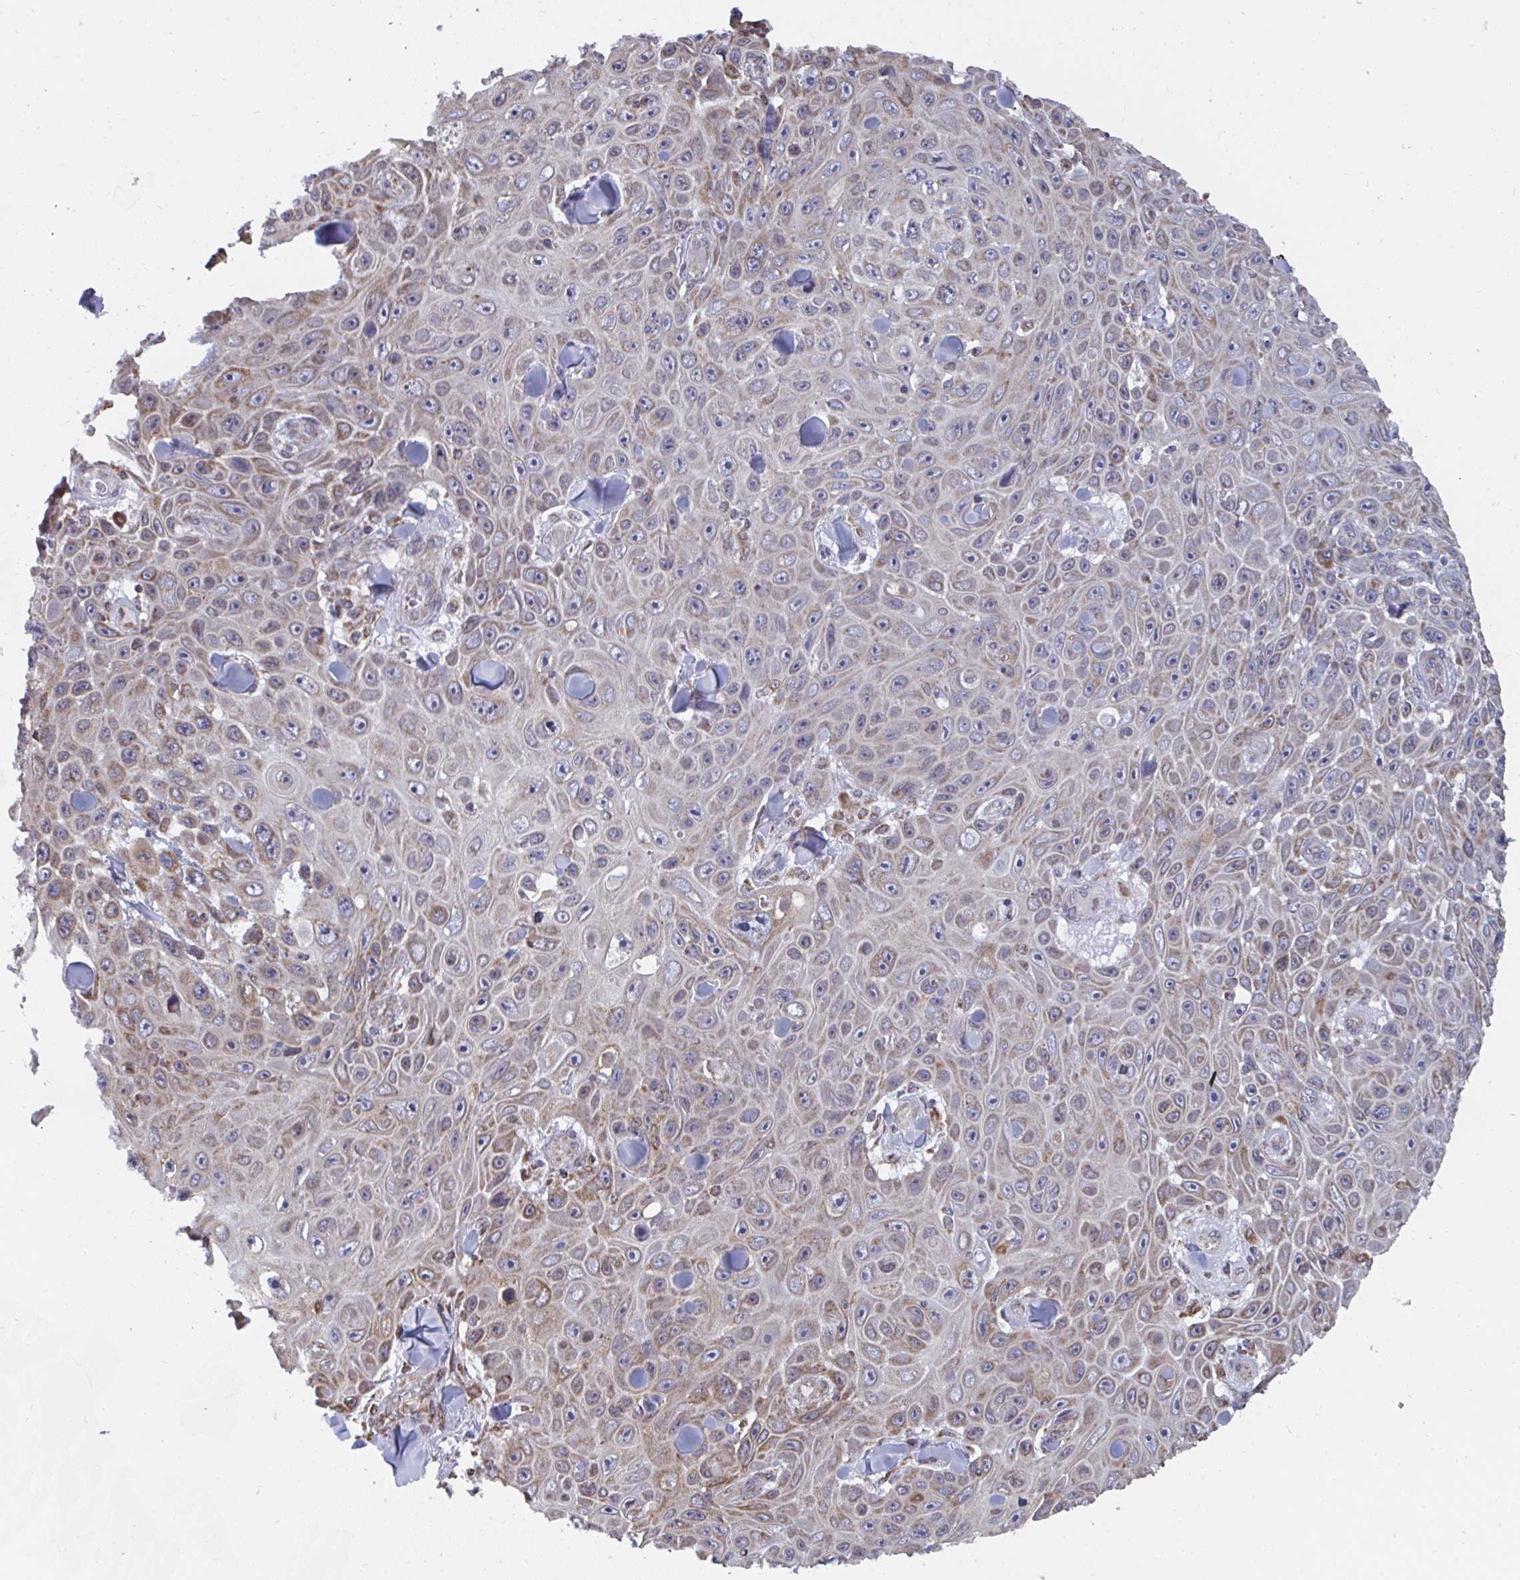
{"staining": {"intensity": "weak", "quantity": ">75%", "location": "cytoplasmic/membranous"}, "tissue": "skin cancer", "cell_type": "Tumor cells", "image_type": "cancer", "snomed": [{"axis": "morphology", "description": "Squamous cell carcinoma, NOS"}, {"axis": "topography", "description": "Skin"}], "caption": "IHC image of human skin cancer stained for a protein (brown), which demonstrates low levels of weak cytoplasmic/membranous staining in about >75% of tumor cells.", "gene": "ELAVL1", "patient": {"sex": "male", "age": 82}}